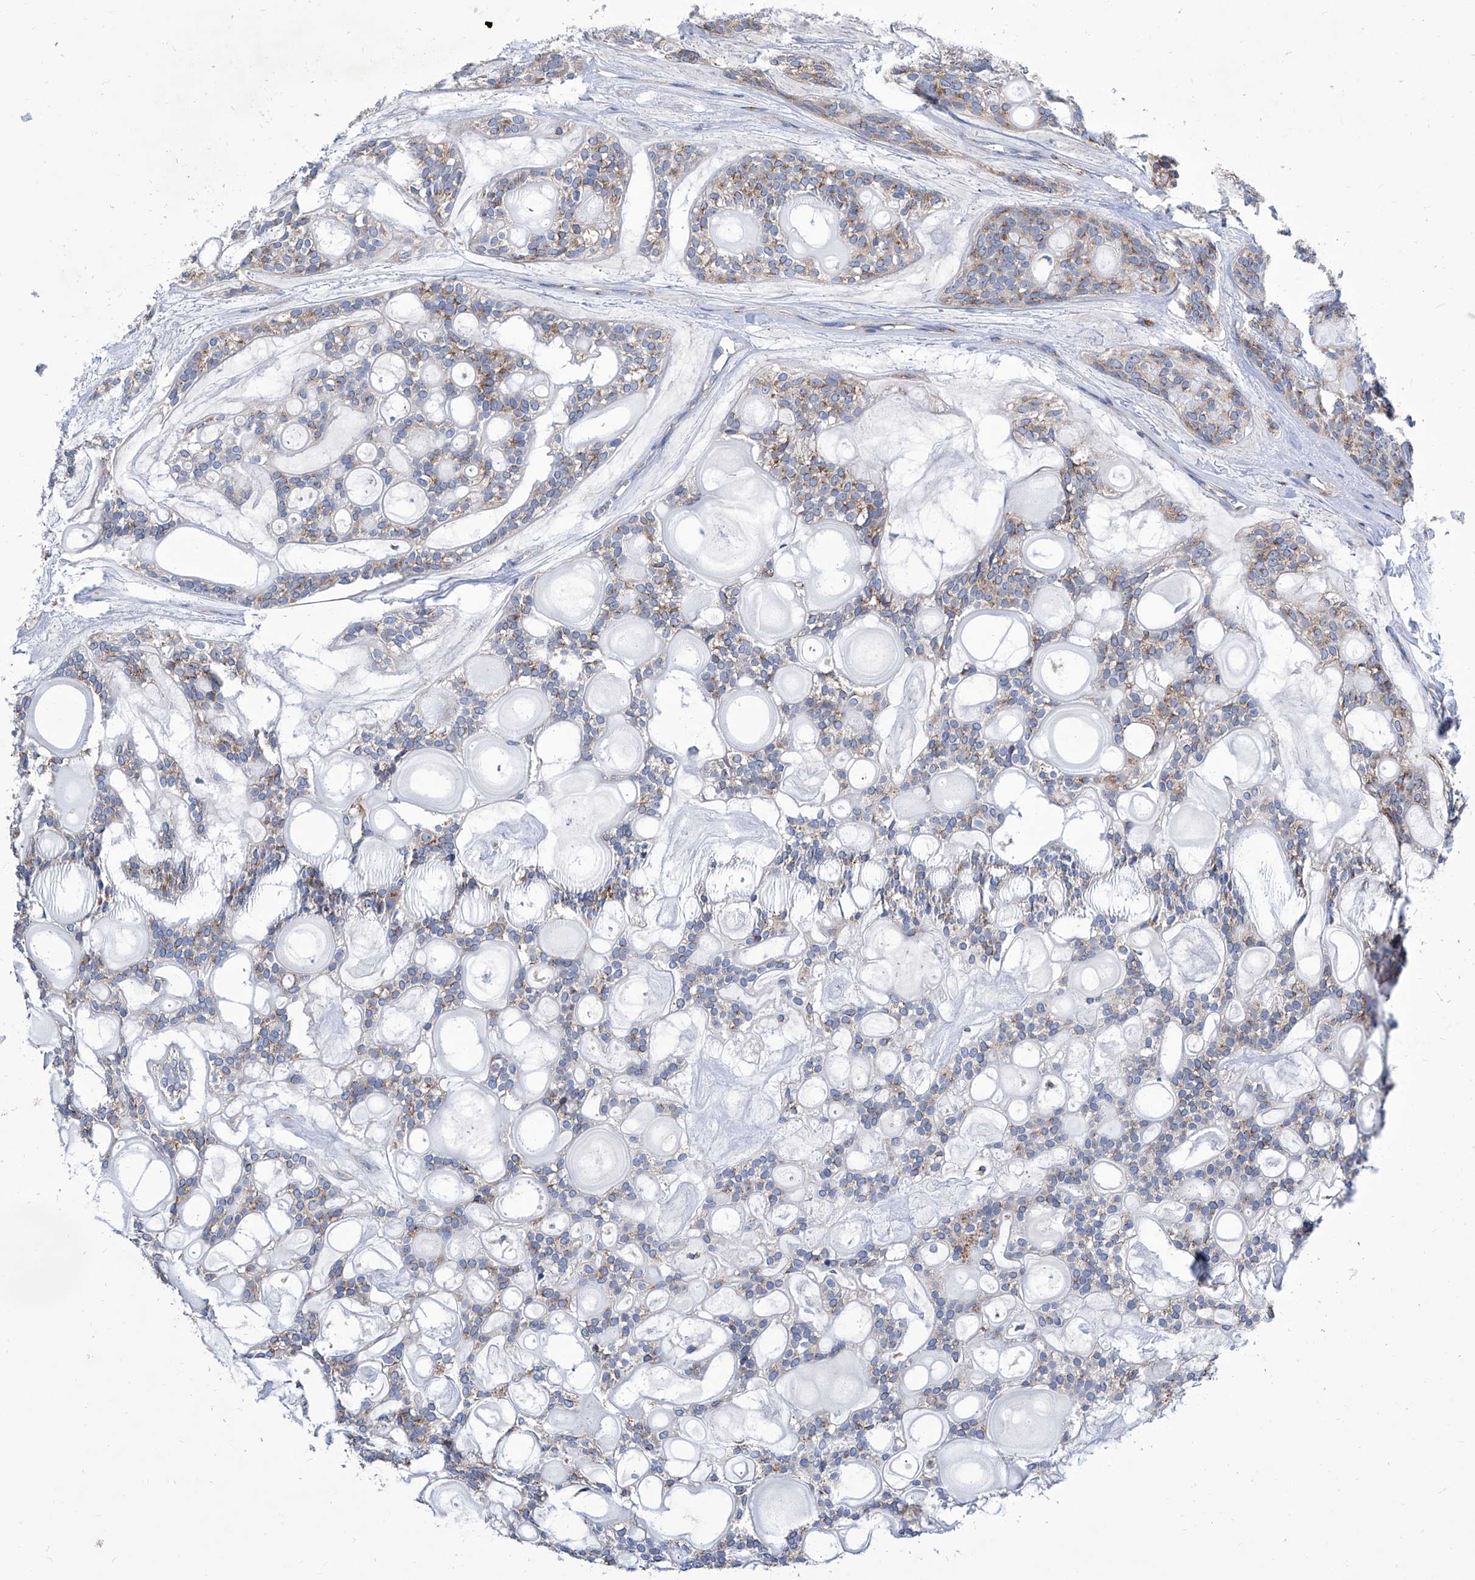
{"staining": {"intensity": "weak", "quantity": "25%-75%", "location": "cytoplasmic/membranous"}, "tissue": "head and neck cancer", "cell_type": "Tumor cells", "image_type": "cancer", "snomed": [{"axis": "morphology", "description": "Adenocarcinoma, NOS"}, {"axis": "topography", "description": "Head-Neck"}], "caption": "A histopathology image showing weak cytoplasmic/membranous staining in about 25%-75% of tumor cells in head and neck cancer, as visualized by brown immunohistochemical staining.", "gene": "TJAP1", "patient": {"sex": "male", "age": 66}}